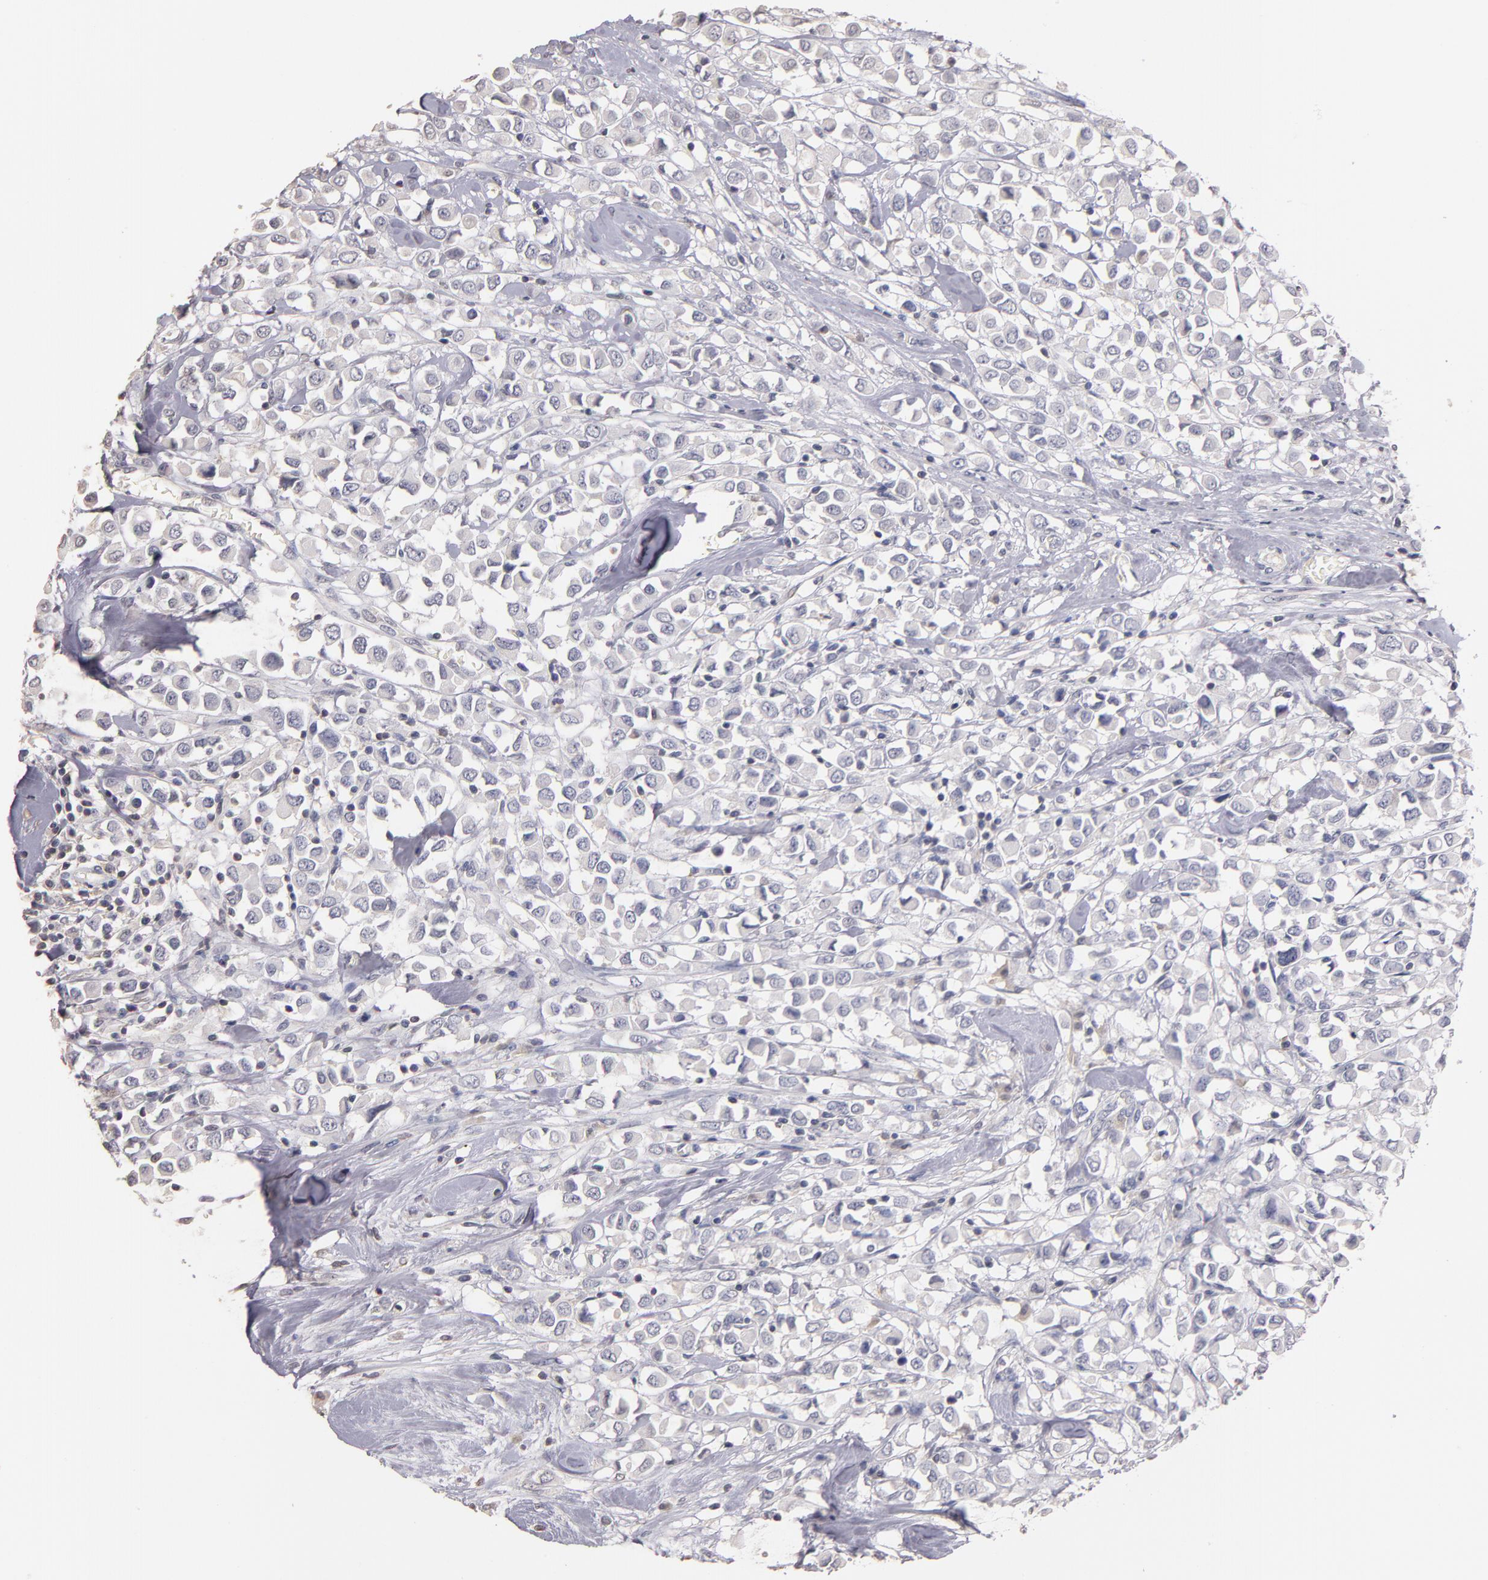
{"staining": {"intensity": "negative", "quantity": "none", "location": "none"}, "tissue": "breast cancer", "cell_type": "Tumor cells", "image_type": "cancer", "snomed": [{"axis": "morphology", "description": "Duct carcinoma"}, {"axis": "topography", "description": "Breast"}], "caption": "DAB (3,3'-diaminobenzidine) immunohistochemical staining of breast infiltrating ductal carcinoma demonstrates no significant expression in tumor cells.", "gene": "SOX10", "patient": {"sex": "female", "age": 61}}